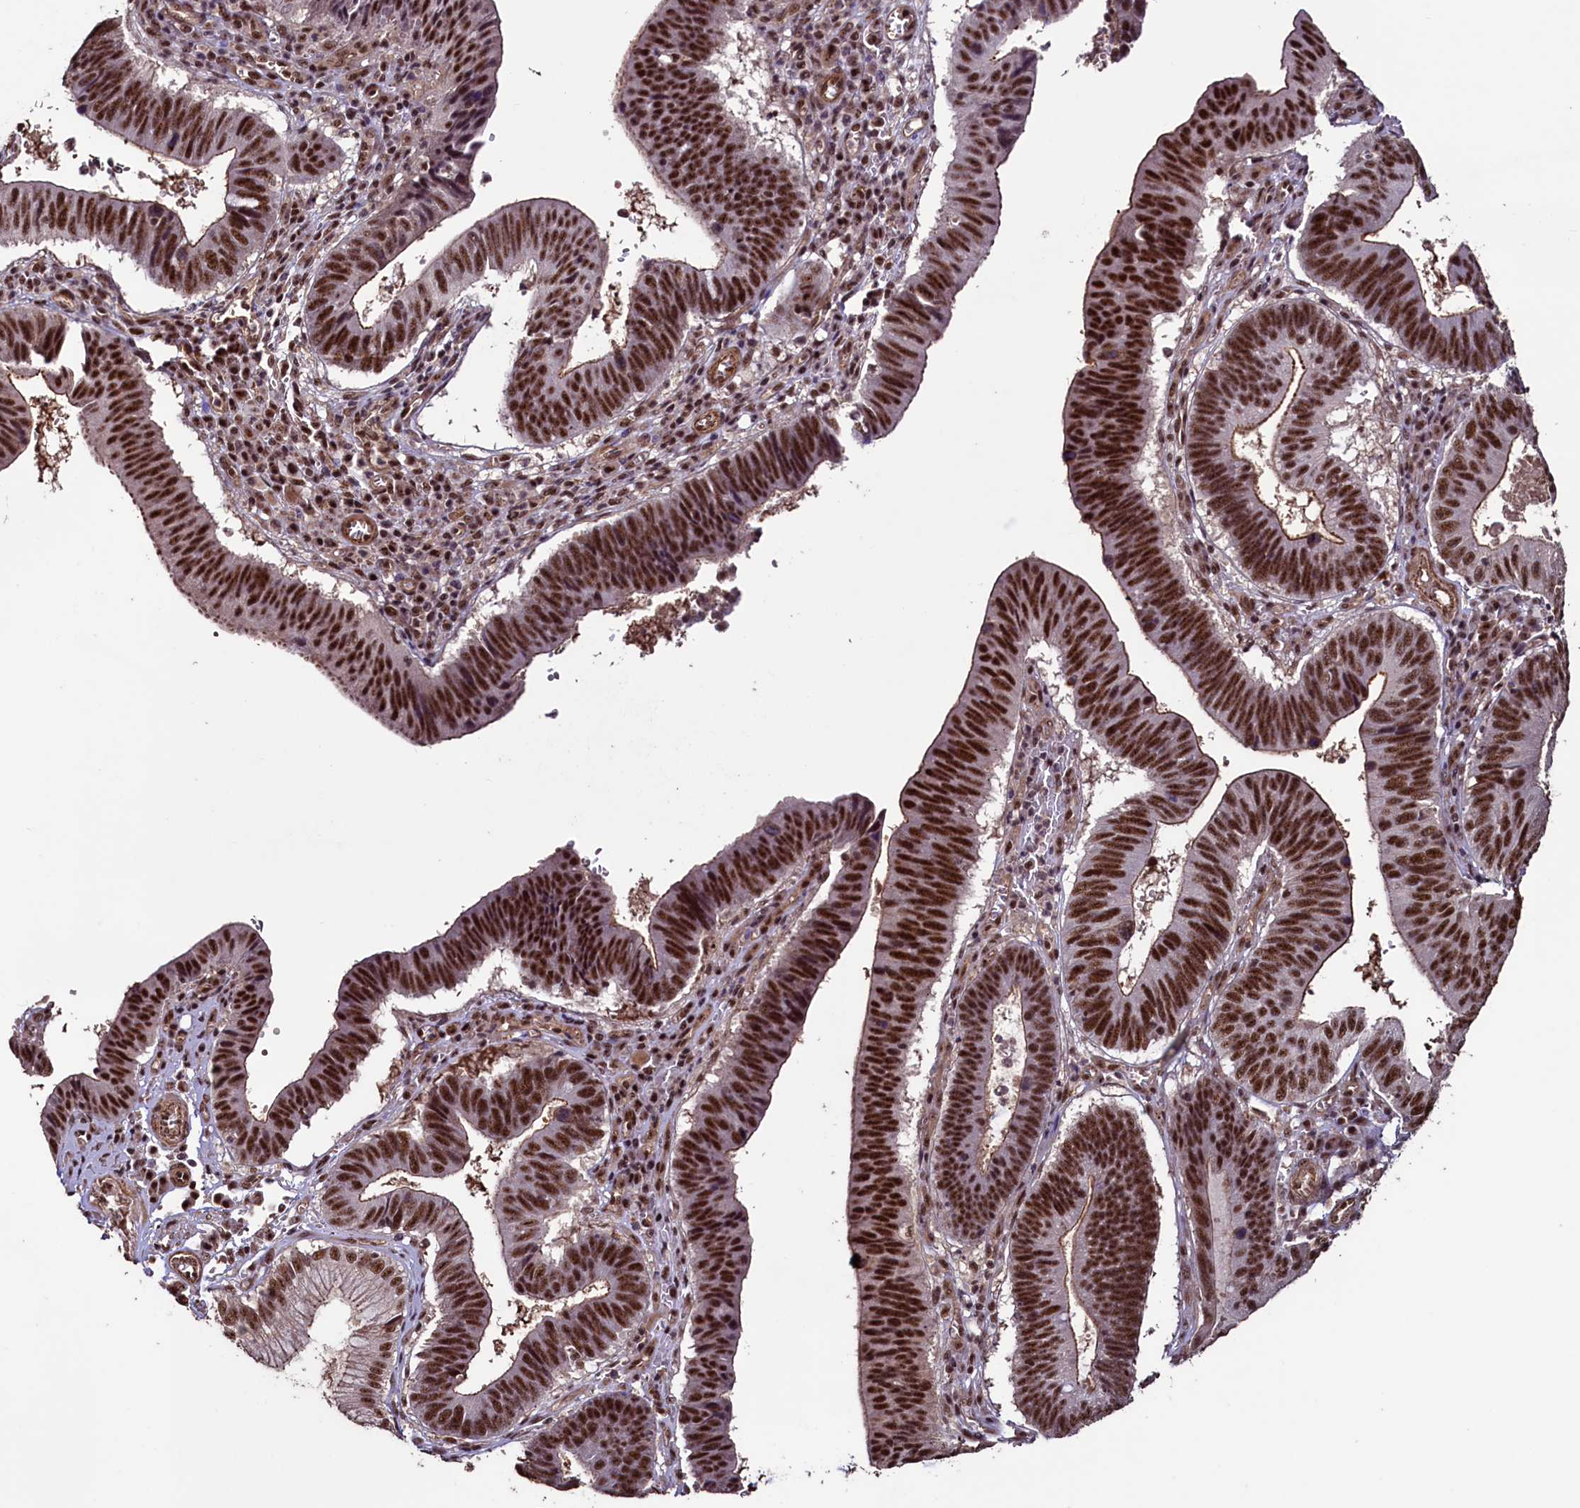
{"staining": {"intensity": "strong", "quantity": ">75%", "location": "nuclear"}, "tissue": "stomach cancer", "cell_type": "Tumor cells", "image_type": "cancer", "snomed": [{"axis": "morphology", "description": "Adenocarcinoma, NOS"}, {"axis": "topography", "description": "Stomach"}], "caption": "Protein staining of stomach adenocarcinoma tissue reveals strong nuclear positivity in about >75% of tumor cells. The staining was performed using DAB to visualize the protein expression in brown, while the nuclei were stained in blue with hematoxylin (Magnification: 20x).", "gene": "SFSWAP", "patient": {"sex": "male", "age": 59}}